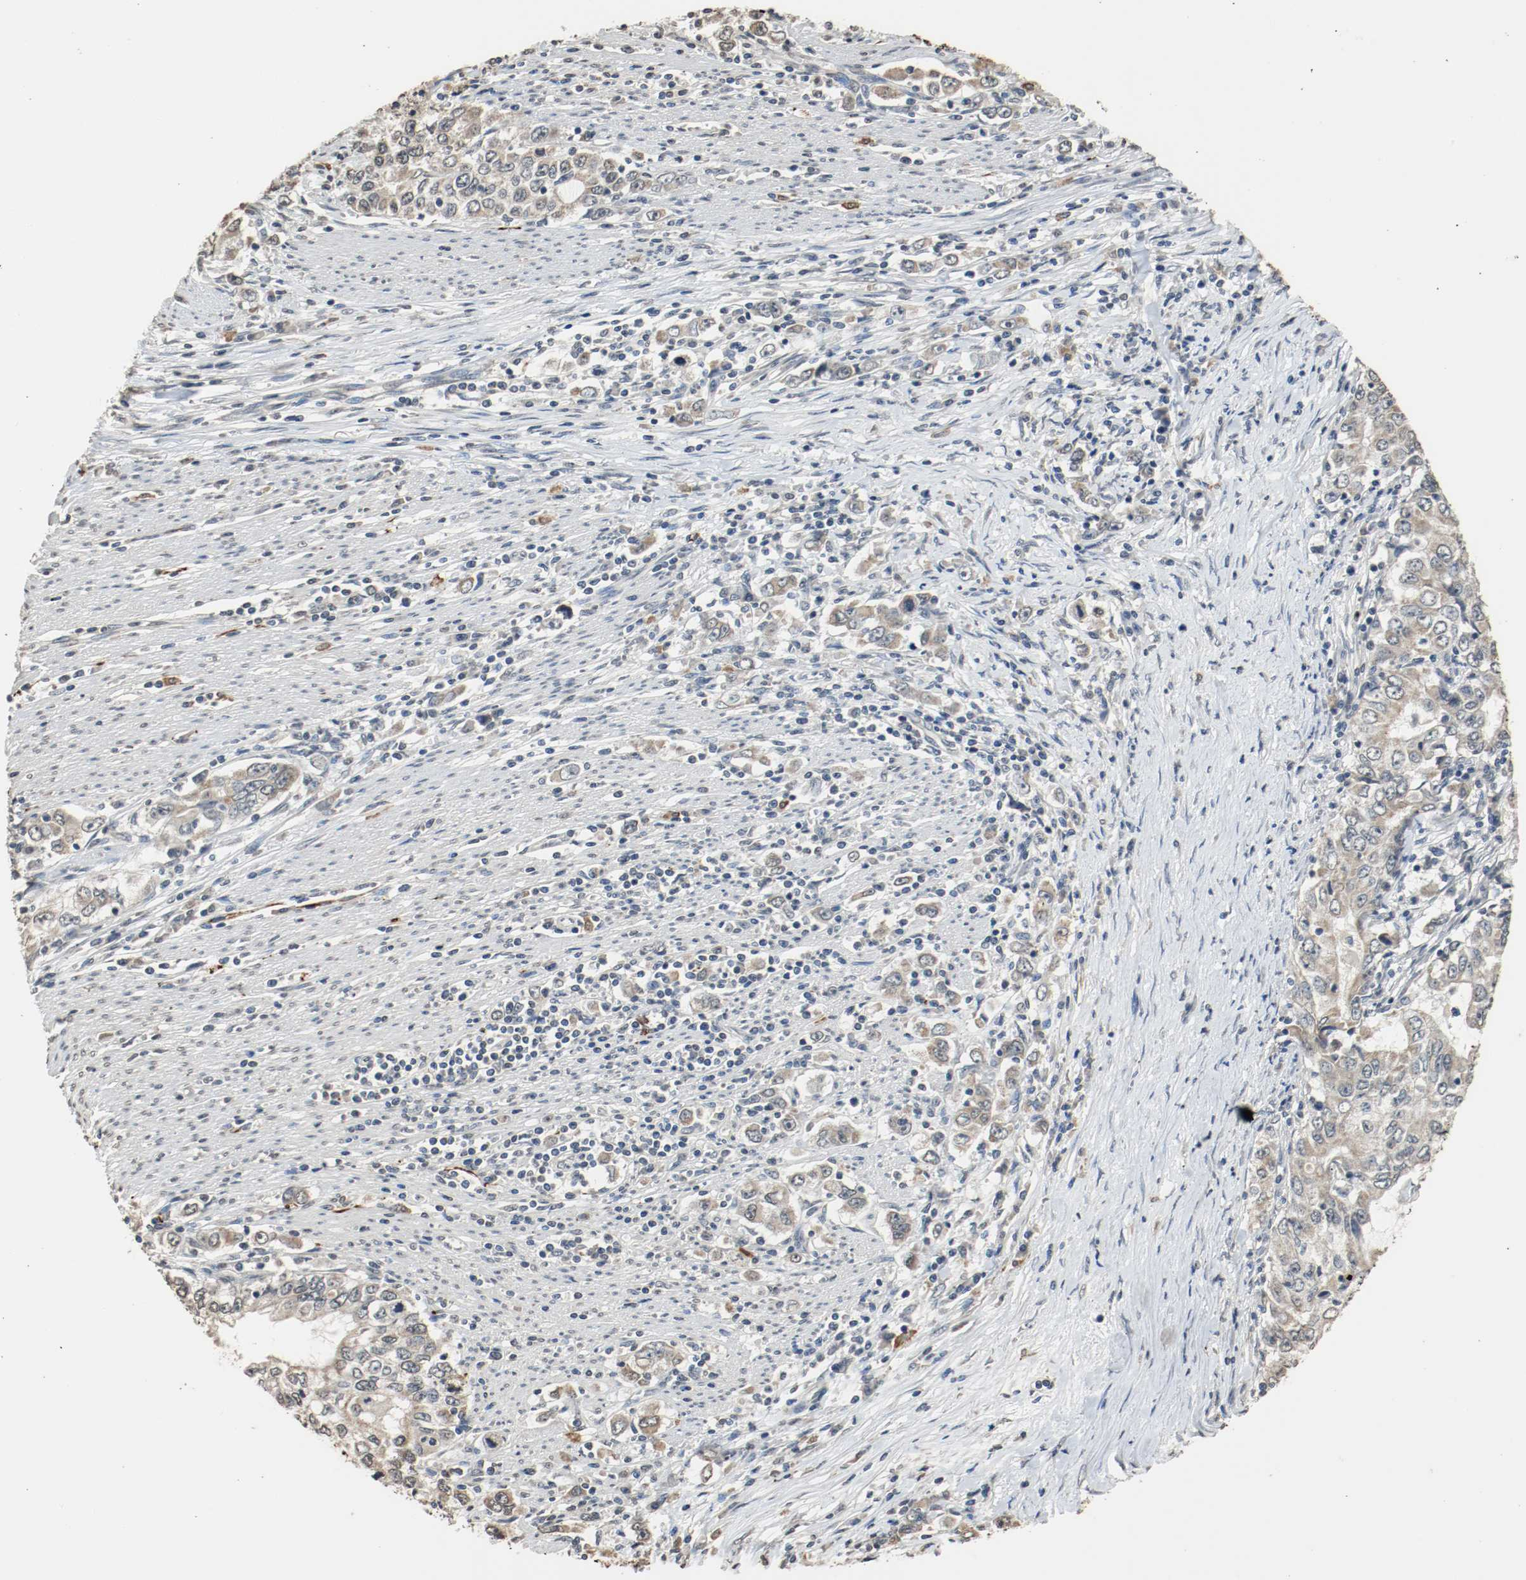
{"staining": {"intensity": "weak", "quantity": "25%-75%", "location": "cytoplasmic/membranous"}, "tissue": "stomach cancer", "cell_type": "Tumor cells", "image_type": "cancer", "snomed": [{"axis": "morphology", "description": "Adenocarcinoma, NOS"}, {"axis": "topography", "description": "Stomach, lower"}], "caption": "Tumor cells show low levels of weak cytoplasmic/membranous staining in about 25%-75% of cells in stomach cancer (adenocarcinoma). (brown staining indicates protein expression, while blue staining denotes nuclei).", "gene": "RTN4", "patient": {"sex": "female", "age": 72}}